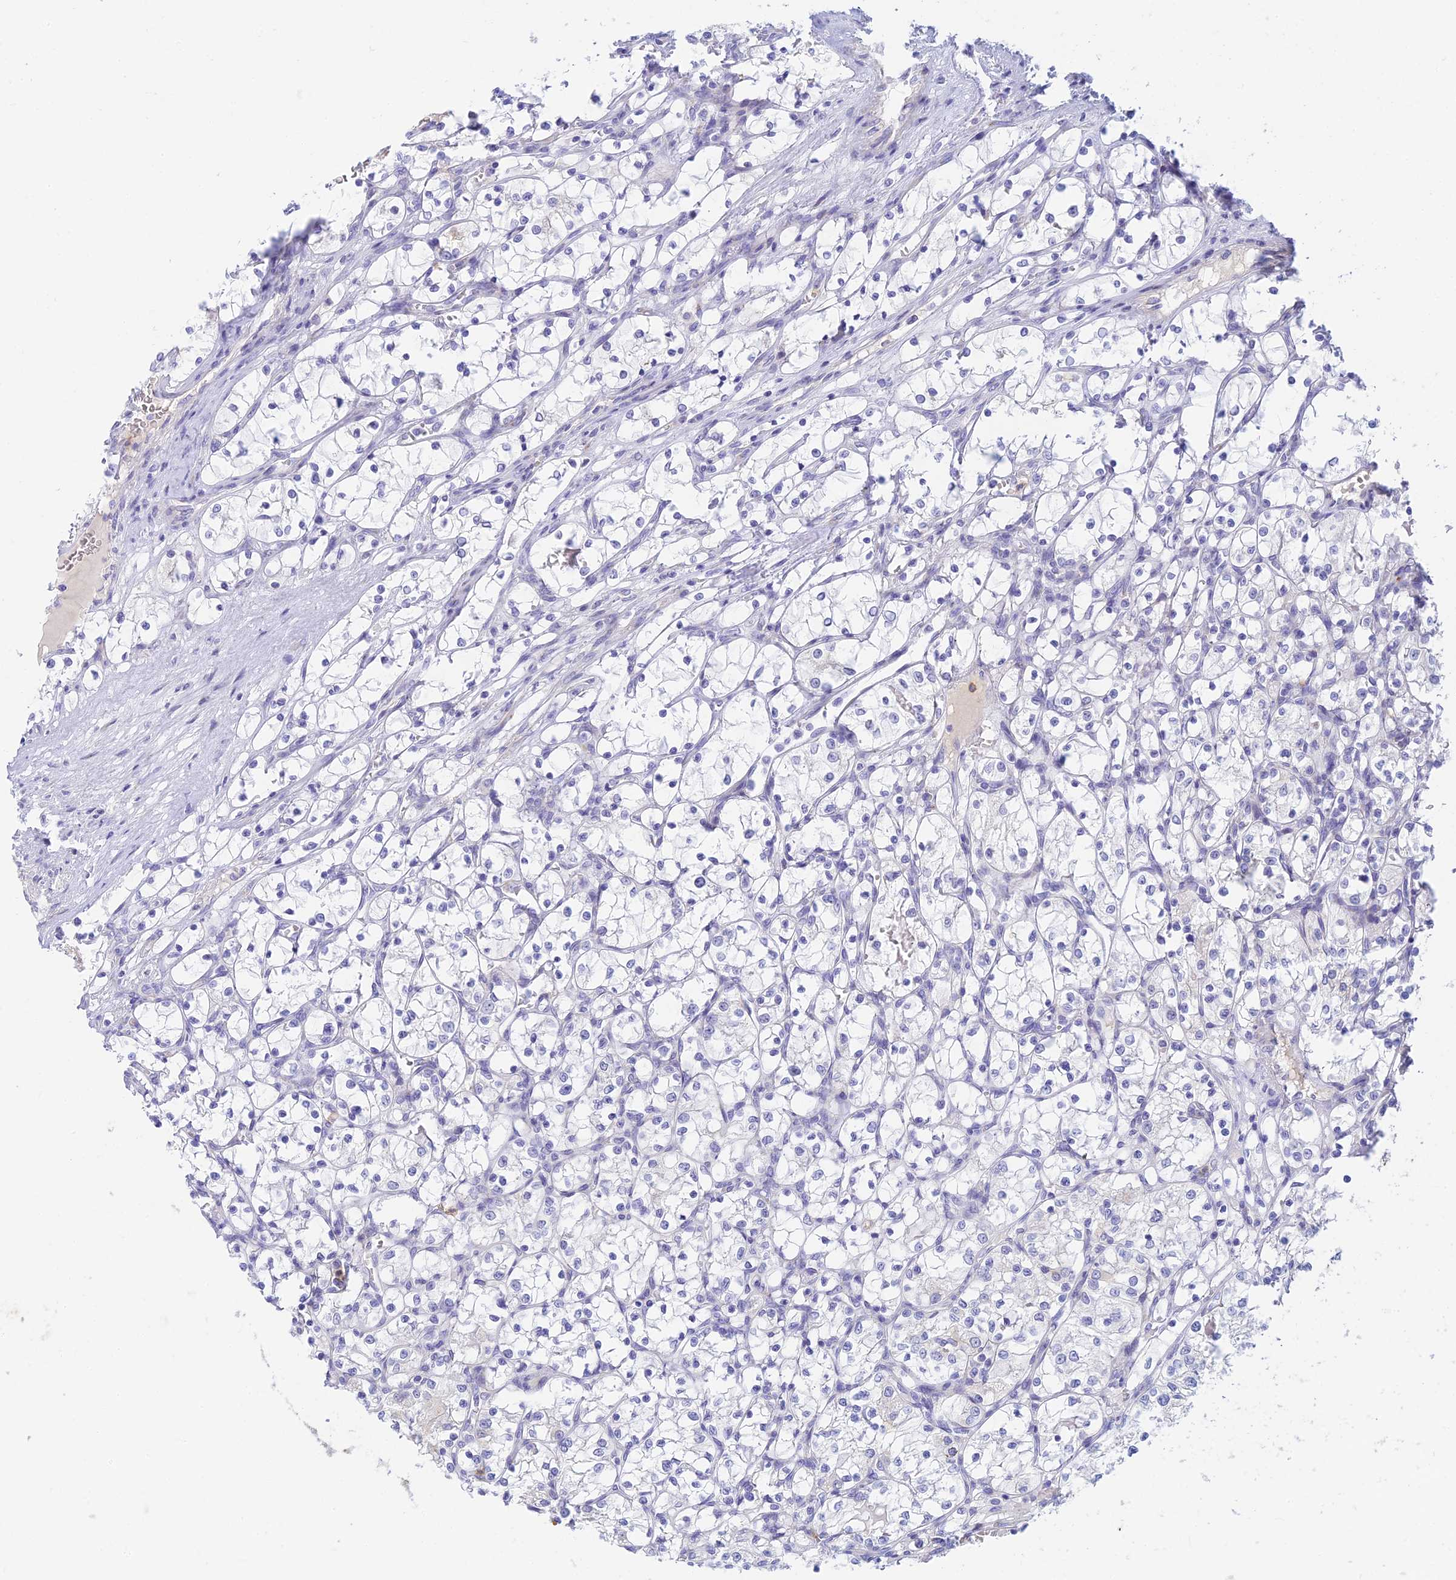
{"staining": {"intensity": "negative", "quantity": "none", "location": "none"}, "tissue": "renal cancer", "cell_type": "Tumor cells", "image_type": "cancer", "snomed": [{"axis": "morphology", "description": "Adenocarcinoma, NOS"}, {"axis": "topography", "description": "Kidney"}], "caption": "This is an immunohistochemistry (IHC) micrograph of renal cancer (adenocarcinoma). There is no positivity in tumor cells.", "gene": "INTS13", "patient": {"sex": "female", "age": 69}}